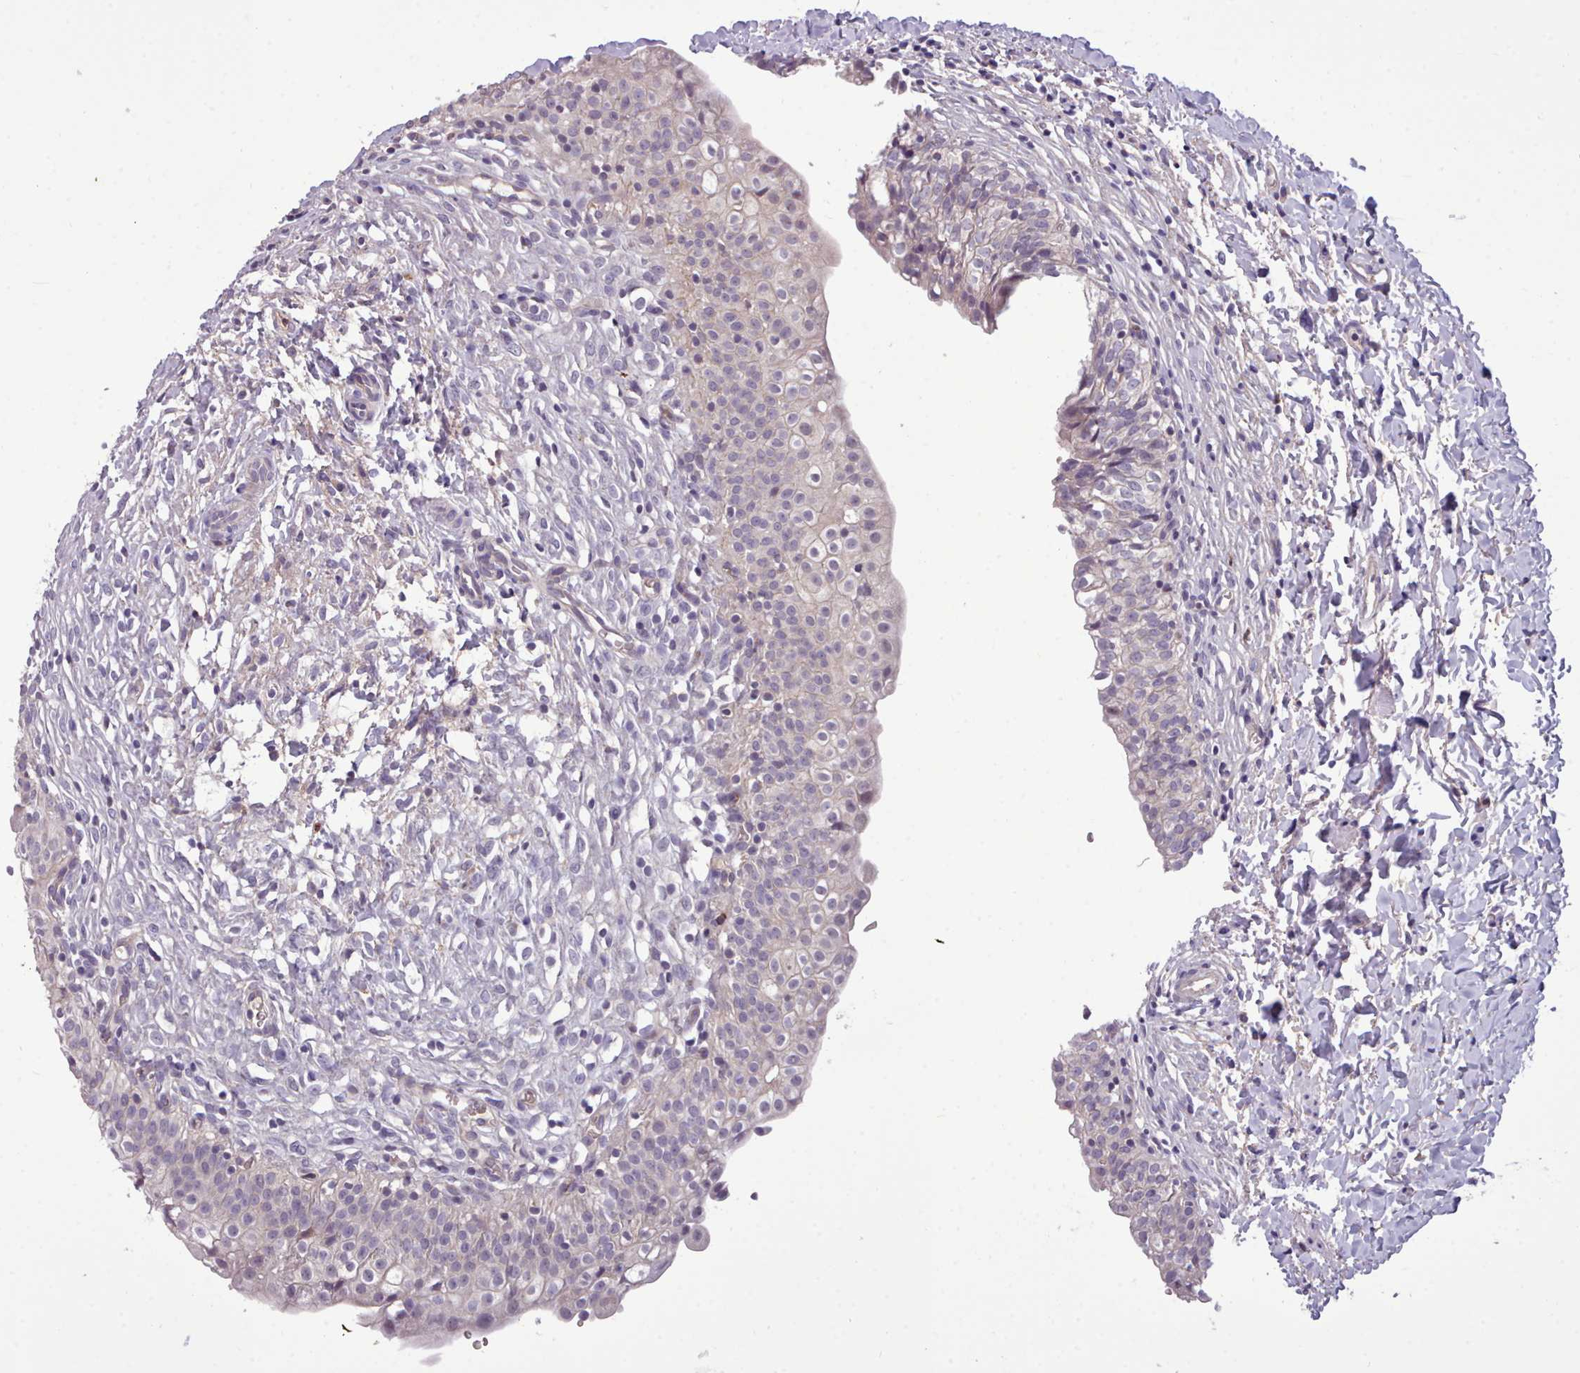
{"staining": {"intensity": "negative", "quantity": "none", "location": "none"}, "tissue": "urinary bladder", "cell_type": "Urothelial cells", "image_type": "normal", "snomed": [{"axis": "morphology", "description": "Normal tissue, NOS"}, {"axis": "topography", "description": "Urinary bladder"}], "caption": "DAB immunohistochemical staining of unremarkable human urinary bladder demonstrates no significant expression in urothelial cells.", "gene": "KCTD16", "patient": {"sex": "male", "age": 55}}